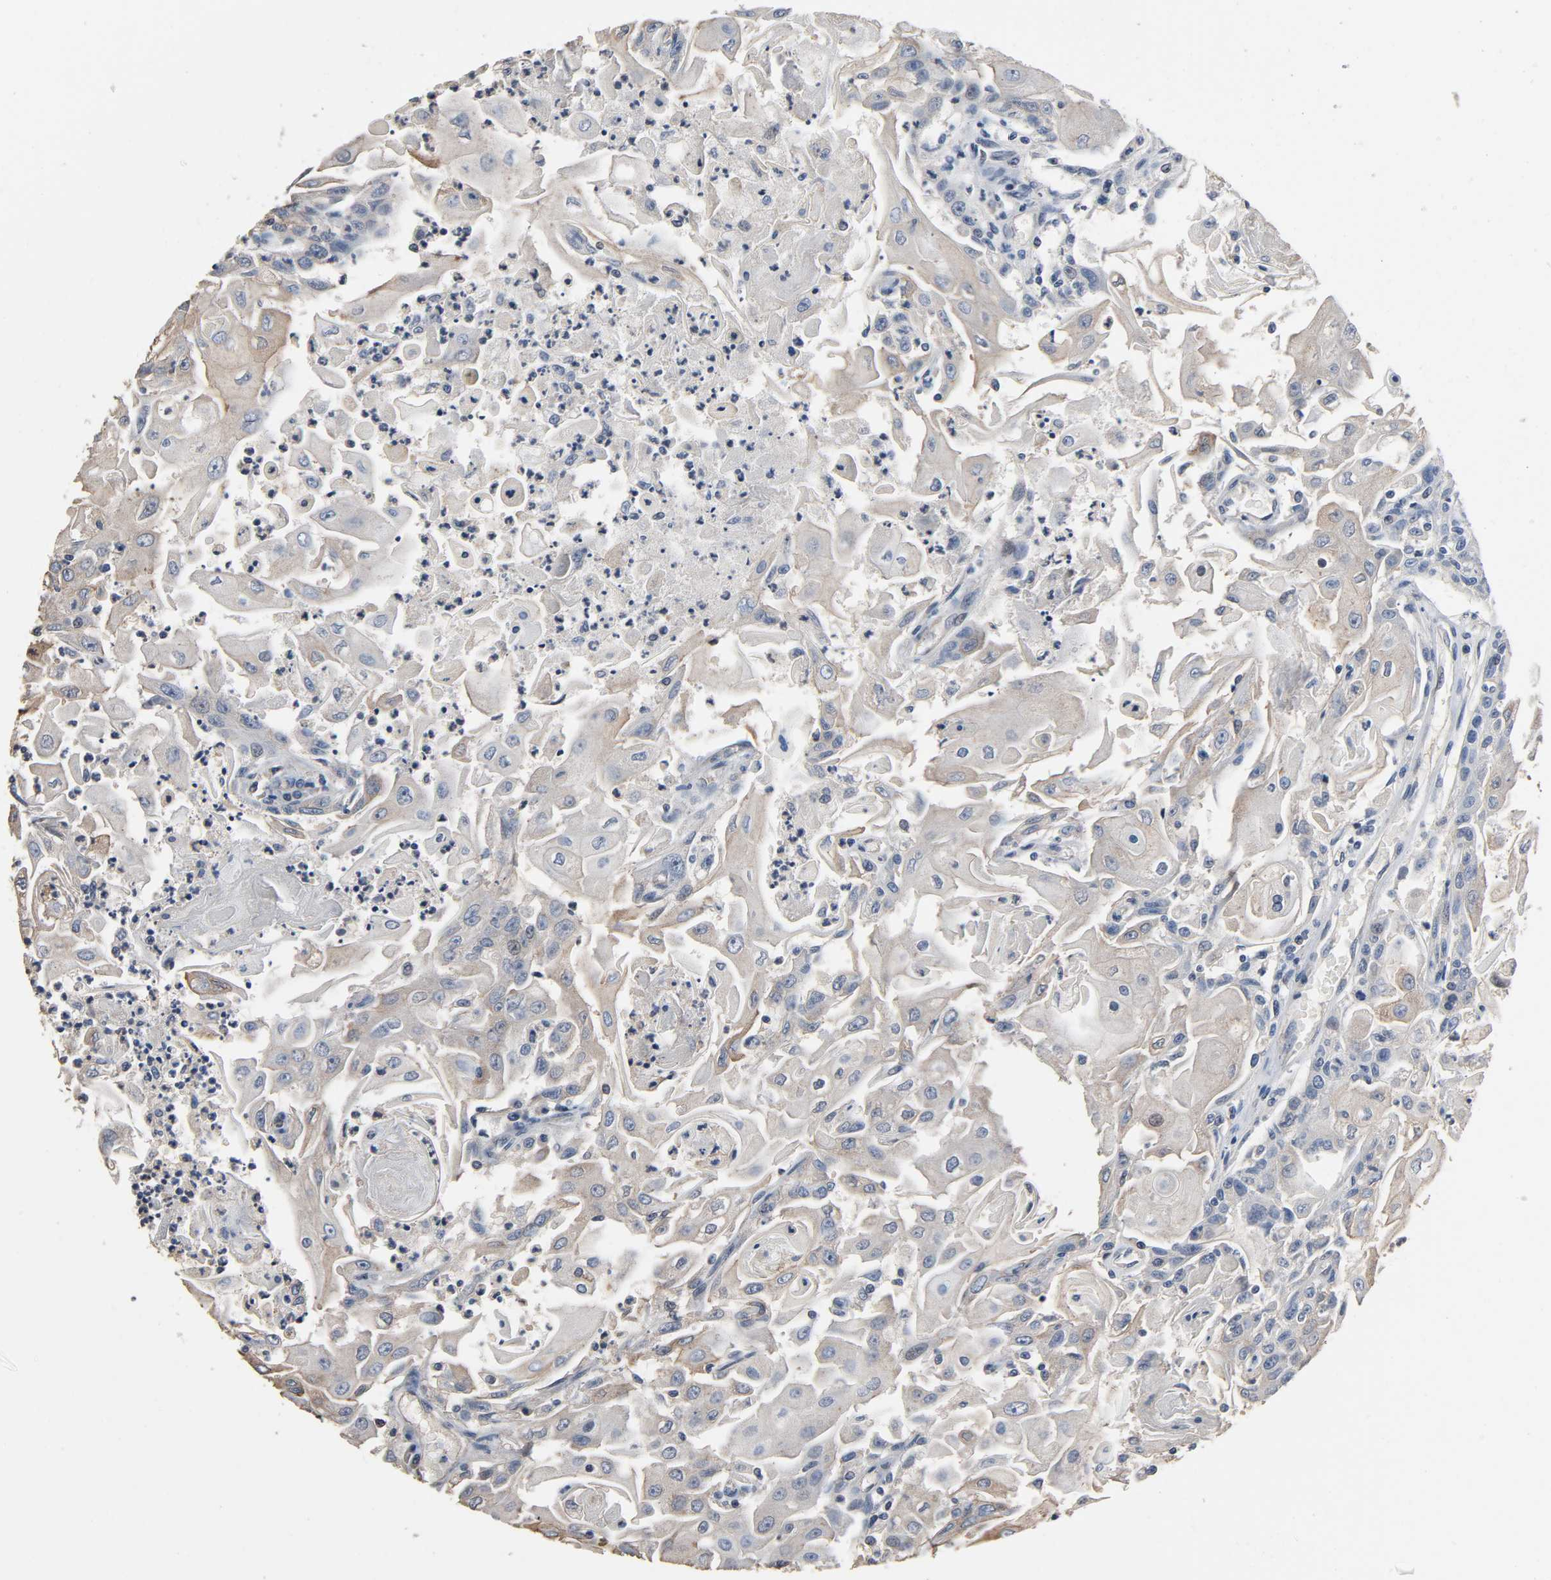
{"staining": {"intensity": "weak", "quantity": "25%-75%", "location": "cytoplasmic/membranous"}, "tissue": "head and neck cancer", "cell_type": "Tumor cells", "image_type": "cancer", "snomed": [{"axis": "morphology", "description": "Squamous cell carcinoma, NOS"}, {"axis": "topography", "description": "Oral tissue"}, {"axis": "topography", "description": "Head-Neck"}], "caption": "The histopathology image exhibits a brown stain indicating the presence of a protein in the cytoplasmic/membranous of tumor cells in head and neck cancer (squamous cell carcinoma). (IHC, brightfield microscopy, high magnification).", "gene": "SOX6", "patient": {"sex": "female", "age": 76}}